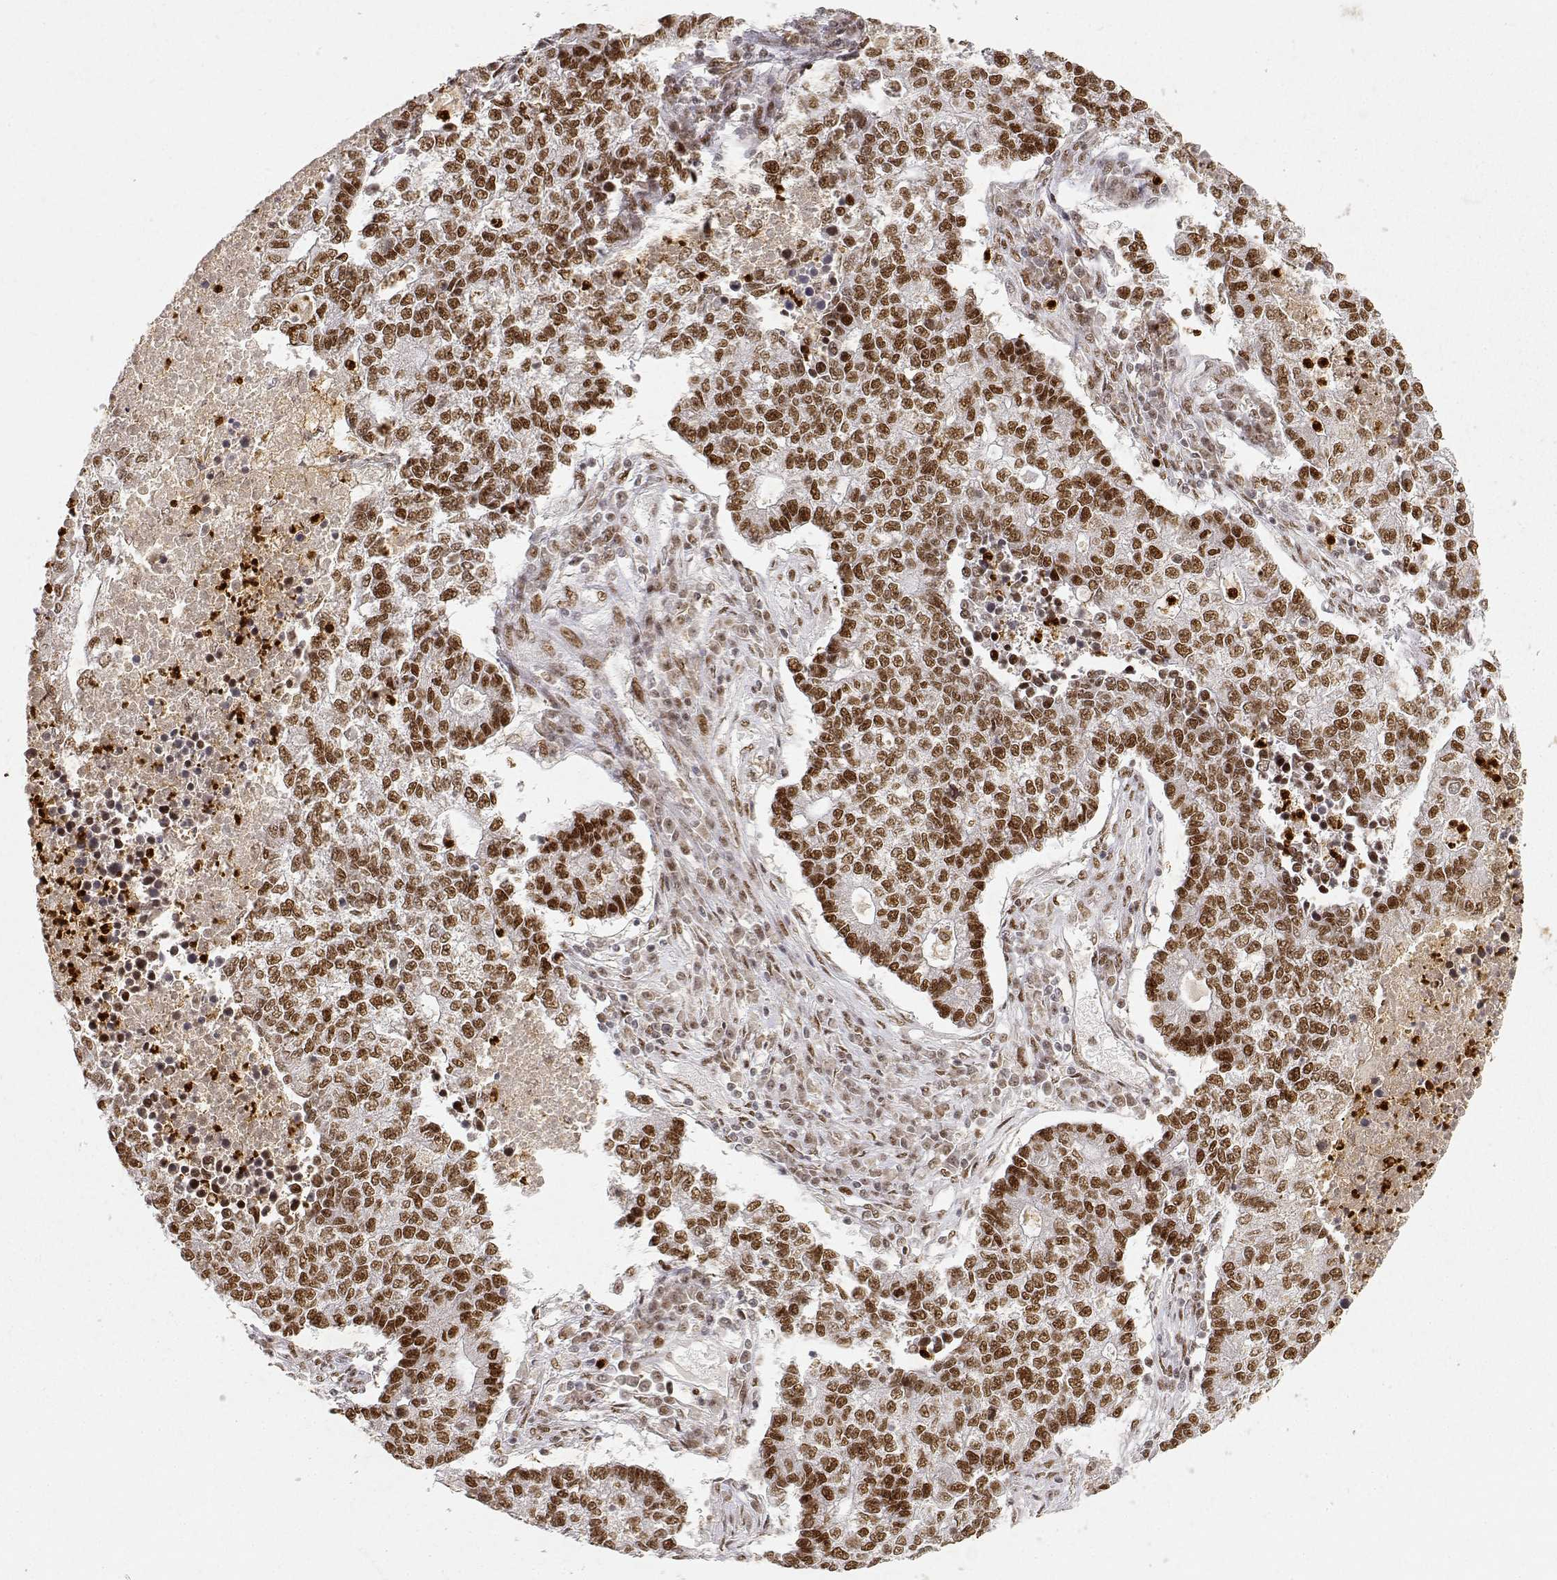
{"staining": {"intensity": "moderate", "quantity": ">75%", "location": "nuclear"}, "tissue": "lung cancer", "cell_type": "Tumor cells", "image_type": "cancer", "snomed": [{"axis": "morphology", "description": "Adenocarcinoma, NOS"}, {"axis": "topography", "description": "Lung"}], "caption": "Approximately >75% of tumor cells in lung adenocarcinoma demonstrate moderate nuclear protein staining as visualized by brown immunohistochemical staining.", "gene": "RSF1", "patient": {"sex": "male", "age": 57}}